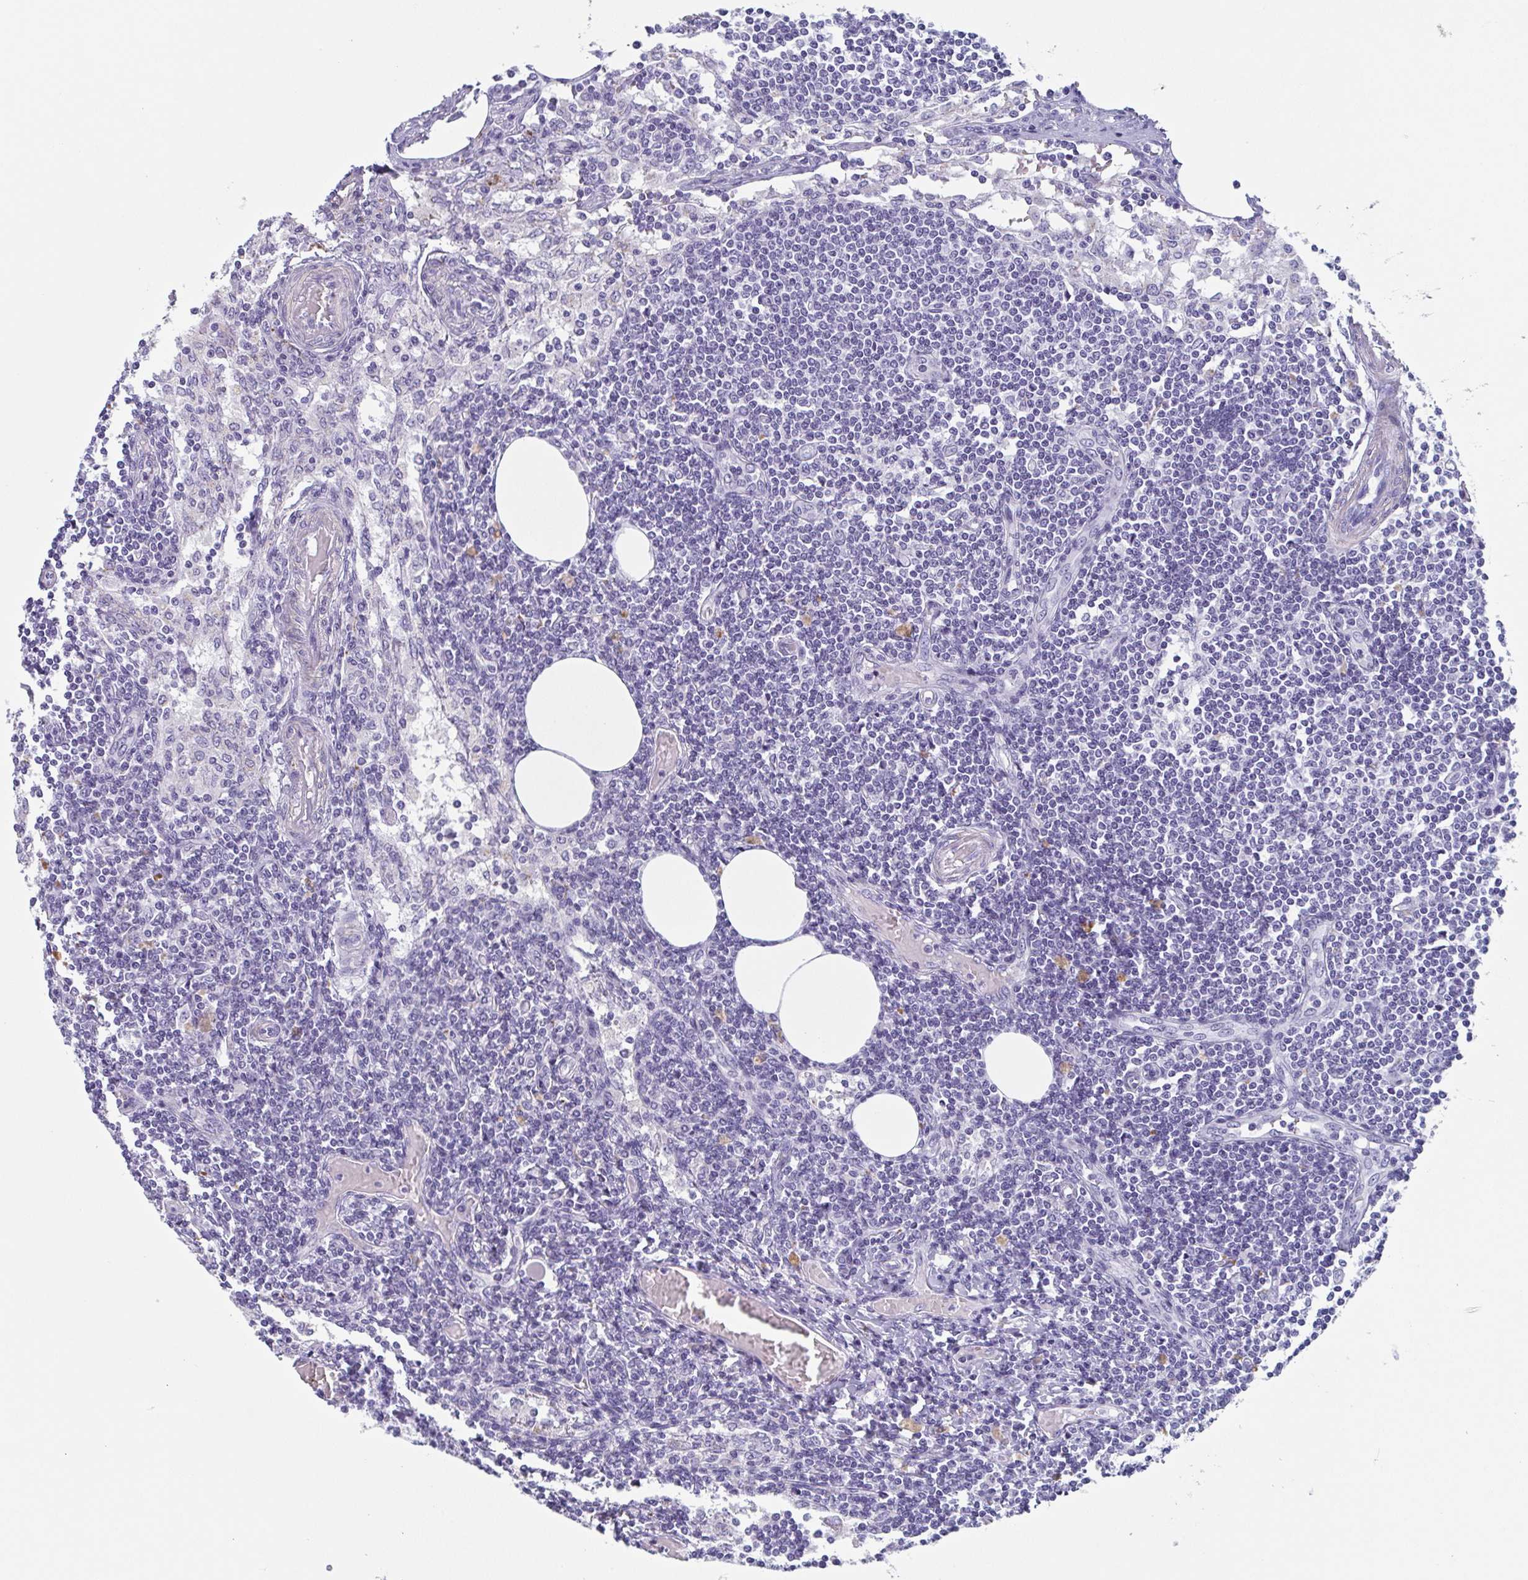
{"staining": {"intensity": "negative", "quantity": "none", "location": "none"}, "tissue": "lymph node", "cell_type": "Germinal center cells", "image_type": "normal", "snomed": [{"axis": "morphology", "description": "Normal tissue, NOS"}, {"axis": "topography", "description": "Lymph node"}], "caption": "Germinal center cells are negative for brown protein staining in normal lymph node. (DAB (3,3'-diaminobenzidine) immunohistochemistry, high magnification).", "gene": "TAGLN3", "patient": {"sex": "female", "age": 69}}